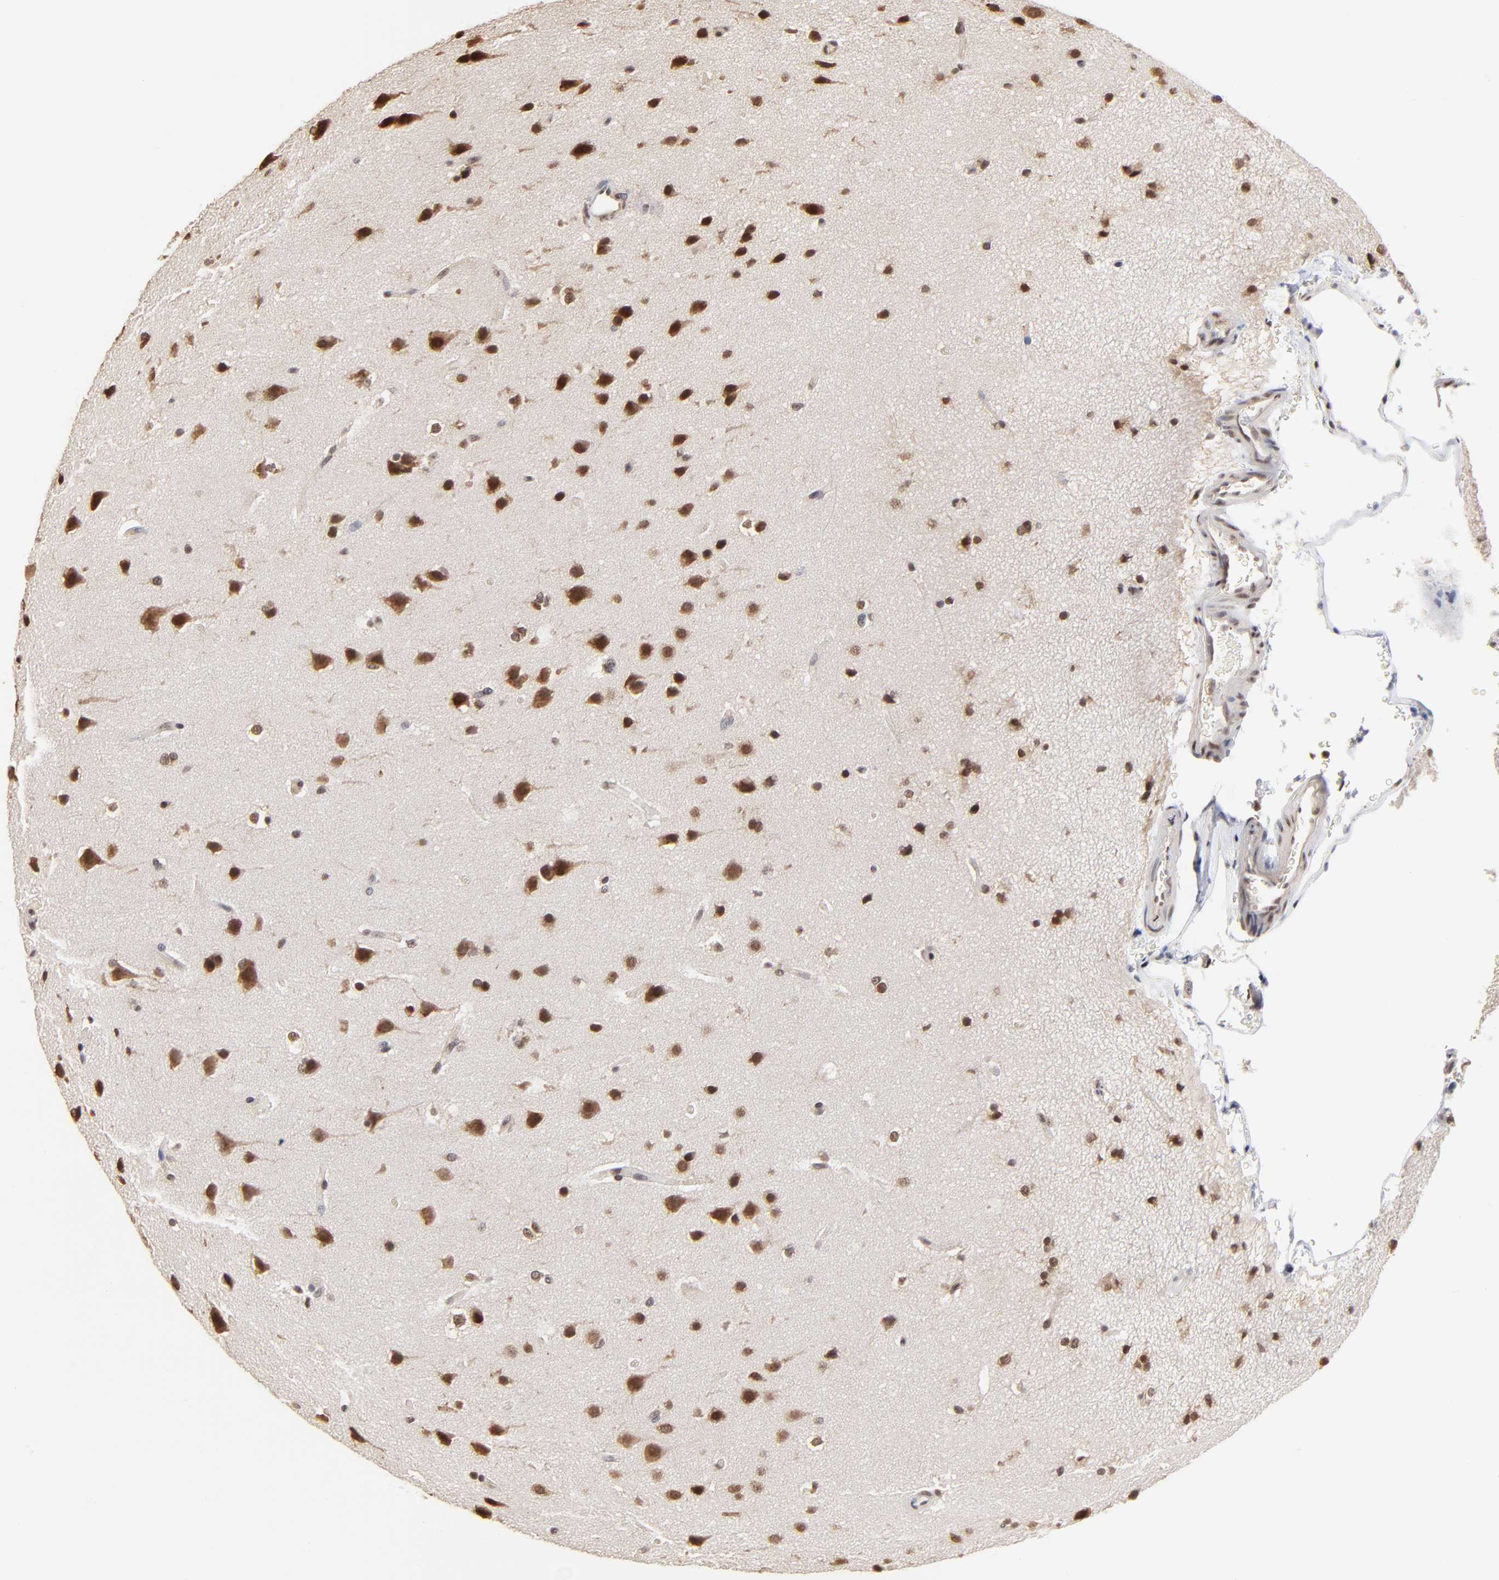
{"staining": {"intensity": "strong", "quantity": ">75%", "location": "nuclear"}, "tissue": "glioma", "cell_type": "Tumor cells", "image_type": "cancer", "snomed": [{"axis": "morphology", "description": "Glioma, malignant, Low grade"}, {"axis": "topography", "description": "Cerebral cortex"}], "caption": "Protein expression by immunohistochemistry (IHC) reveals strong nuclear positivity in approximately >75% of tumor cells in glioma.", "gene": "BRPF1", "patient": {"sex": "female", "age": 47}}